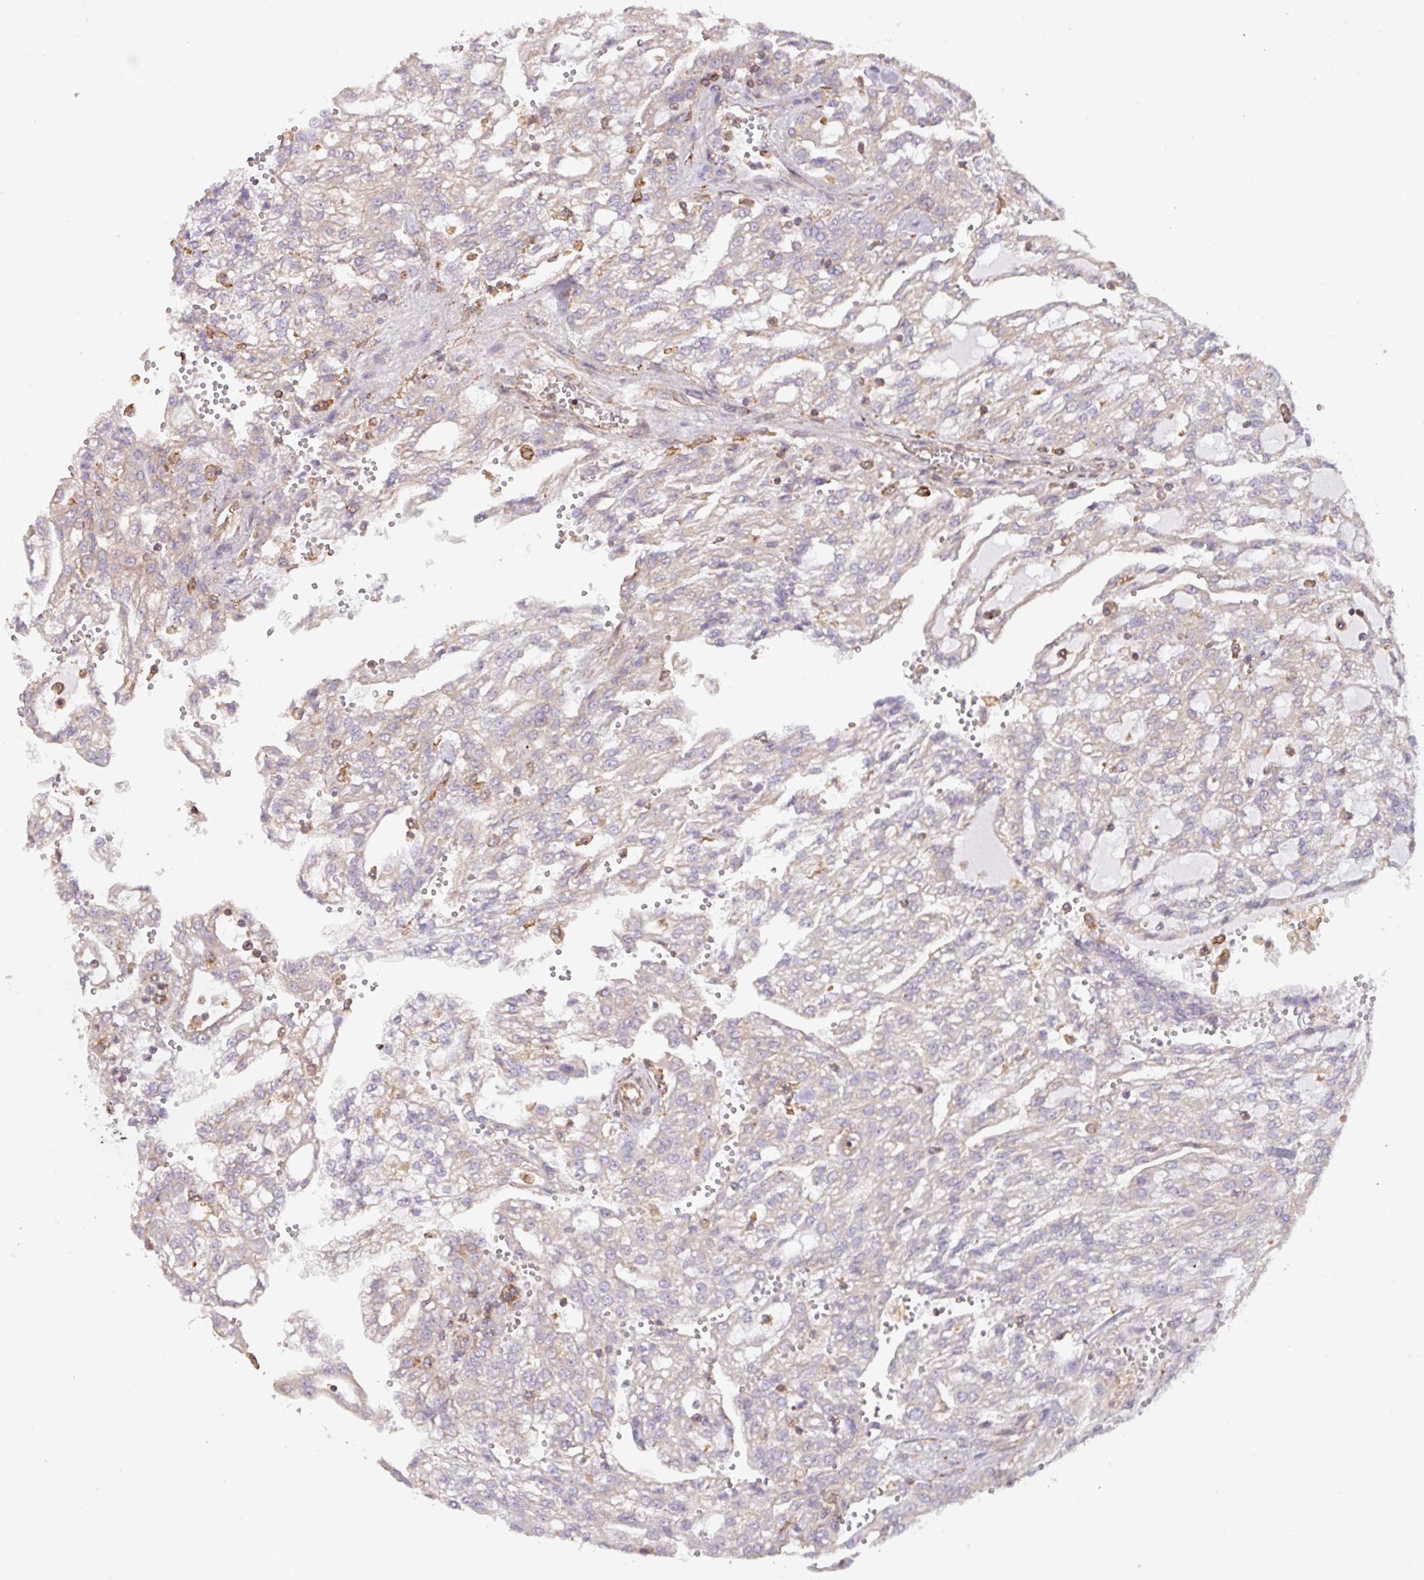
{"staining": {"intensity": "negative", "quantity": "none", "location": "none"}, "tissue": "renal cancer", "cell_type": "Tumor cells", "image_type": "cancer", "snomed": [{"axis": "morphology", "description": "Adenocarcinoma, NOS"}, {"axis": "topography", "description": "Kidney"}], "caption": "High magnification brightfield microscopy of renal cancer (adenocarcinoma) stained with DAB (3,3'-diaminobenzidine) (brown) and counterstained with hematoxylin (blue): tumor cells show no significant expression. The staining is performed using DAB brown chromogen with nuclei counter-stained in using hematoxylin.", "gene": "LRRC41", "patient": {"sex": "male", "age": 63}}